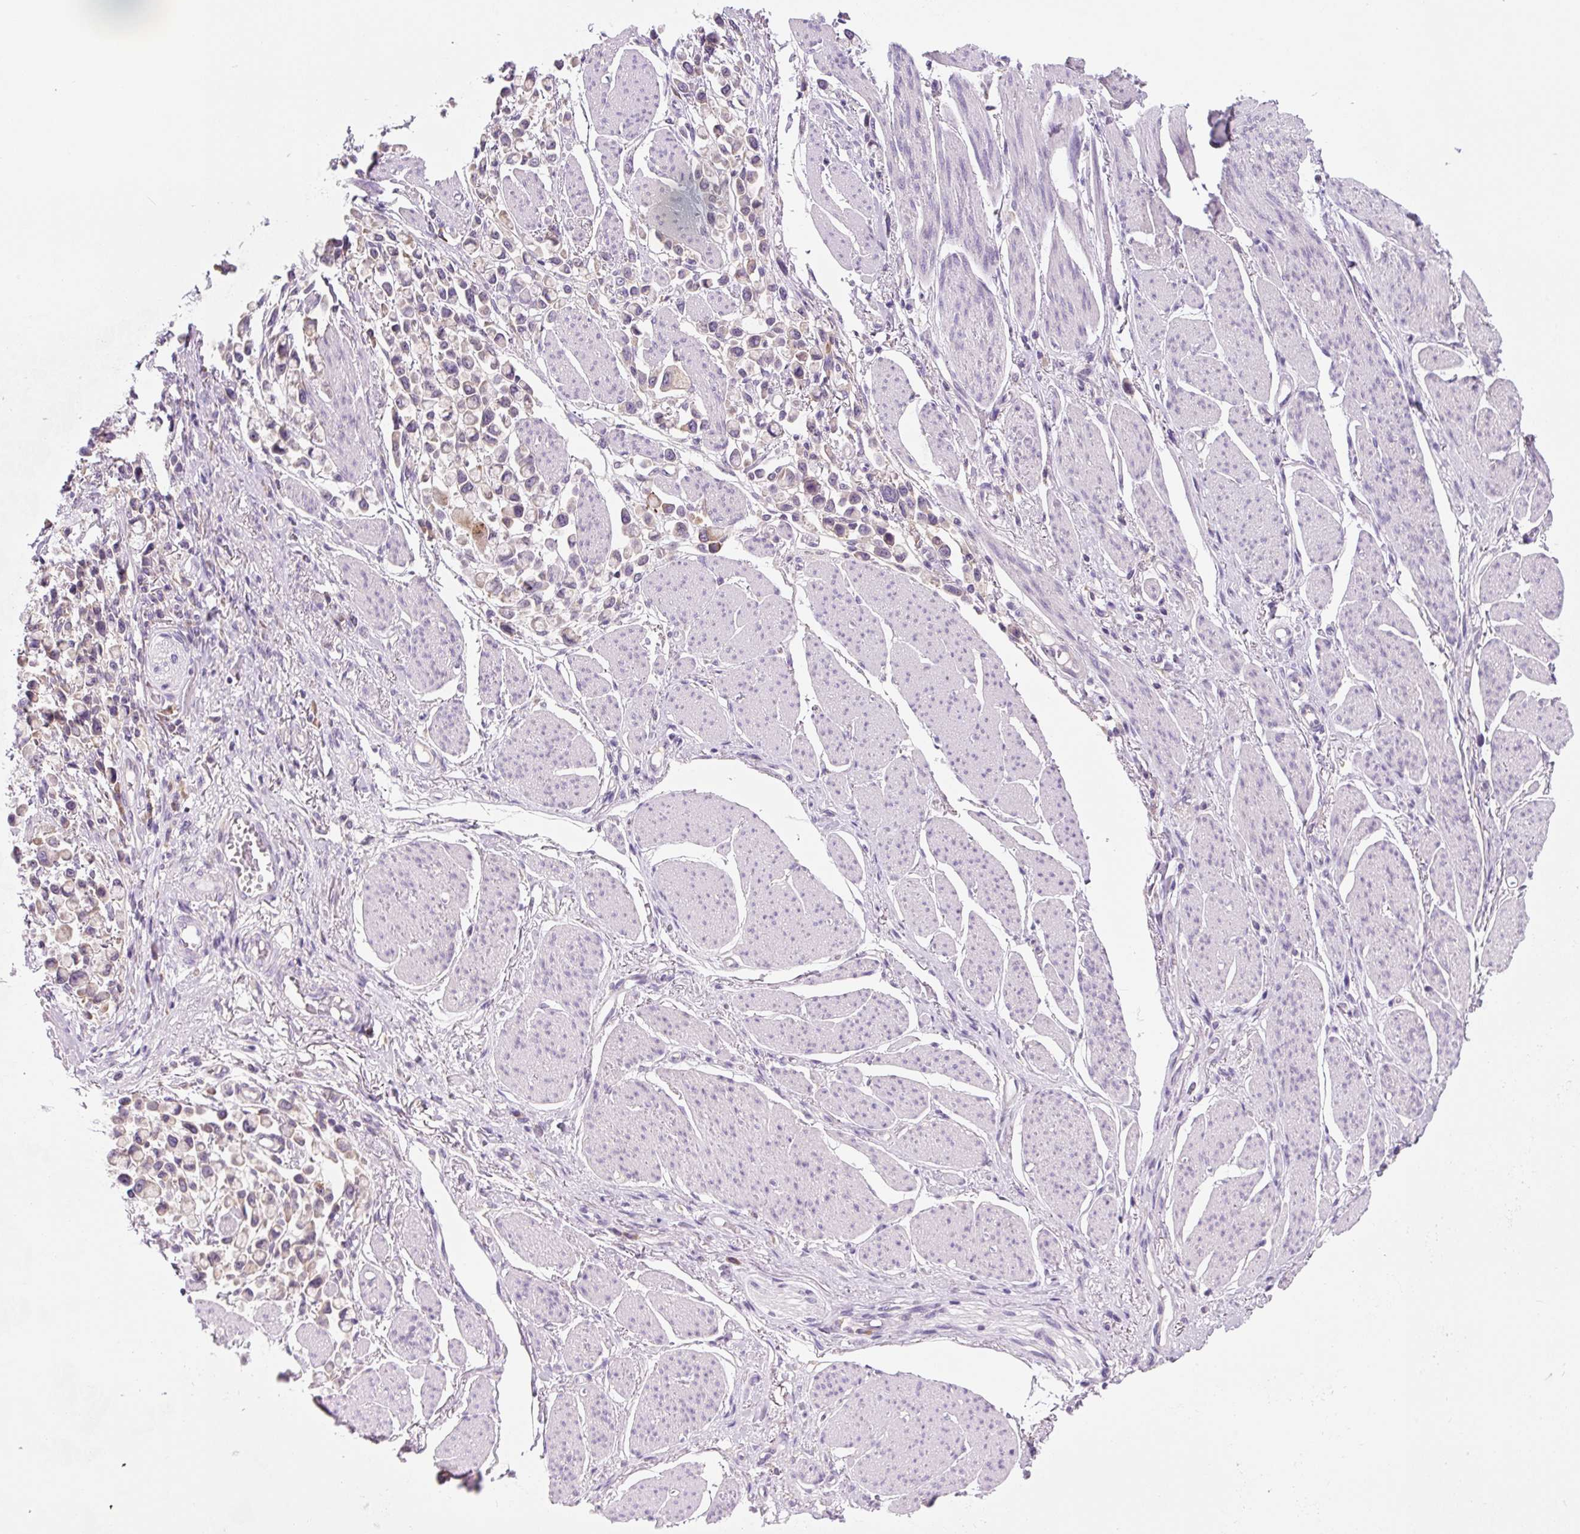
{"staining": {"intensity": "negative", "quantity": "none", "location": "none"}, "tissue": "stomach cancer", "cell_type": "Tumor cells", "image_type": "cancer", "snomed": [{"axis": "morphology", "description": "Adenocarcinoma, NOS"}, {"axis": "topography", "description": "Stomach"}], "caption": "DAB (3,3'-diaminobenzidine) immunohistochemical staining of adenocarcinoma (stomach) demonstrates no significant positivity in tumor cells.", "gene": "FZD5", "patient": {"sex": "female", "age": 81}}